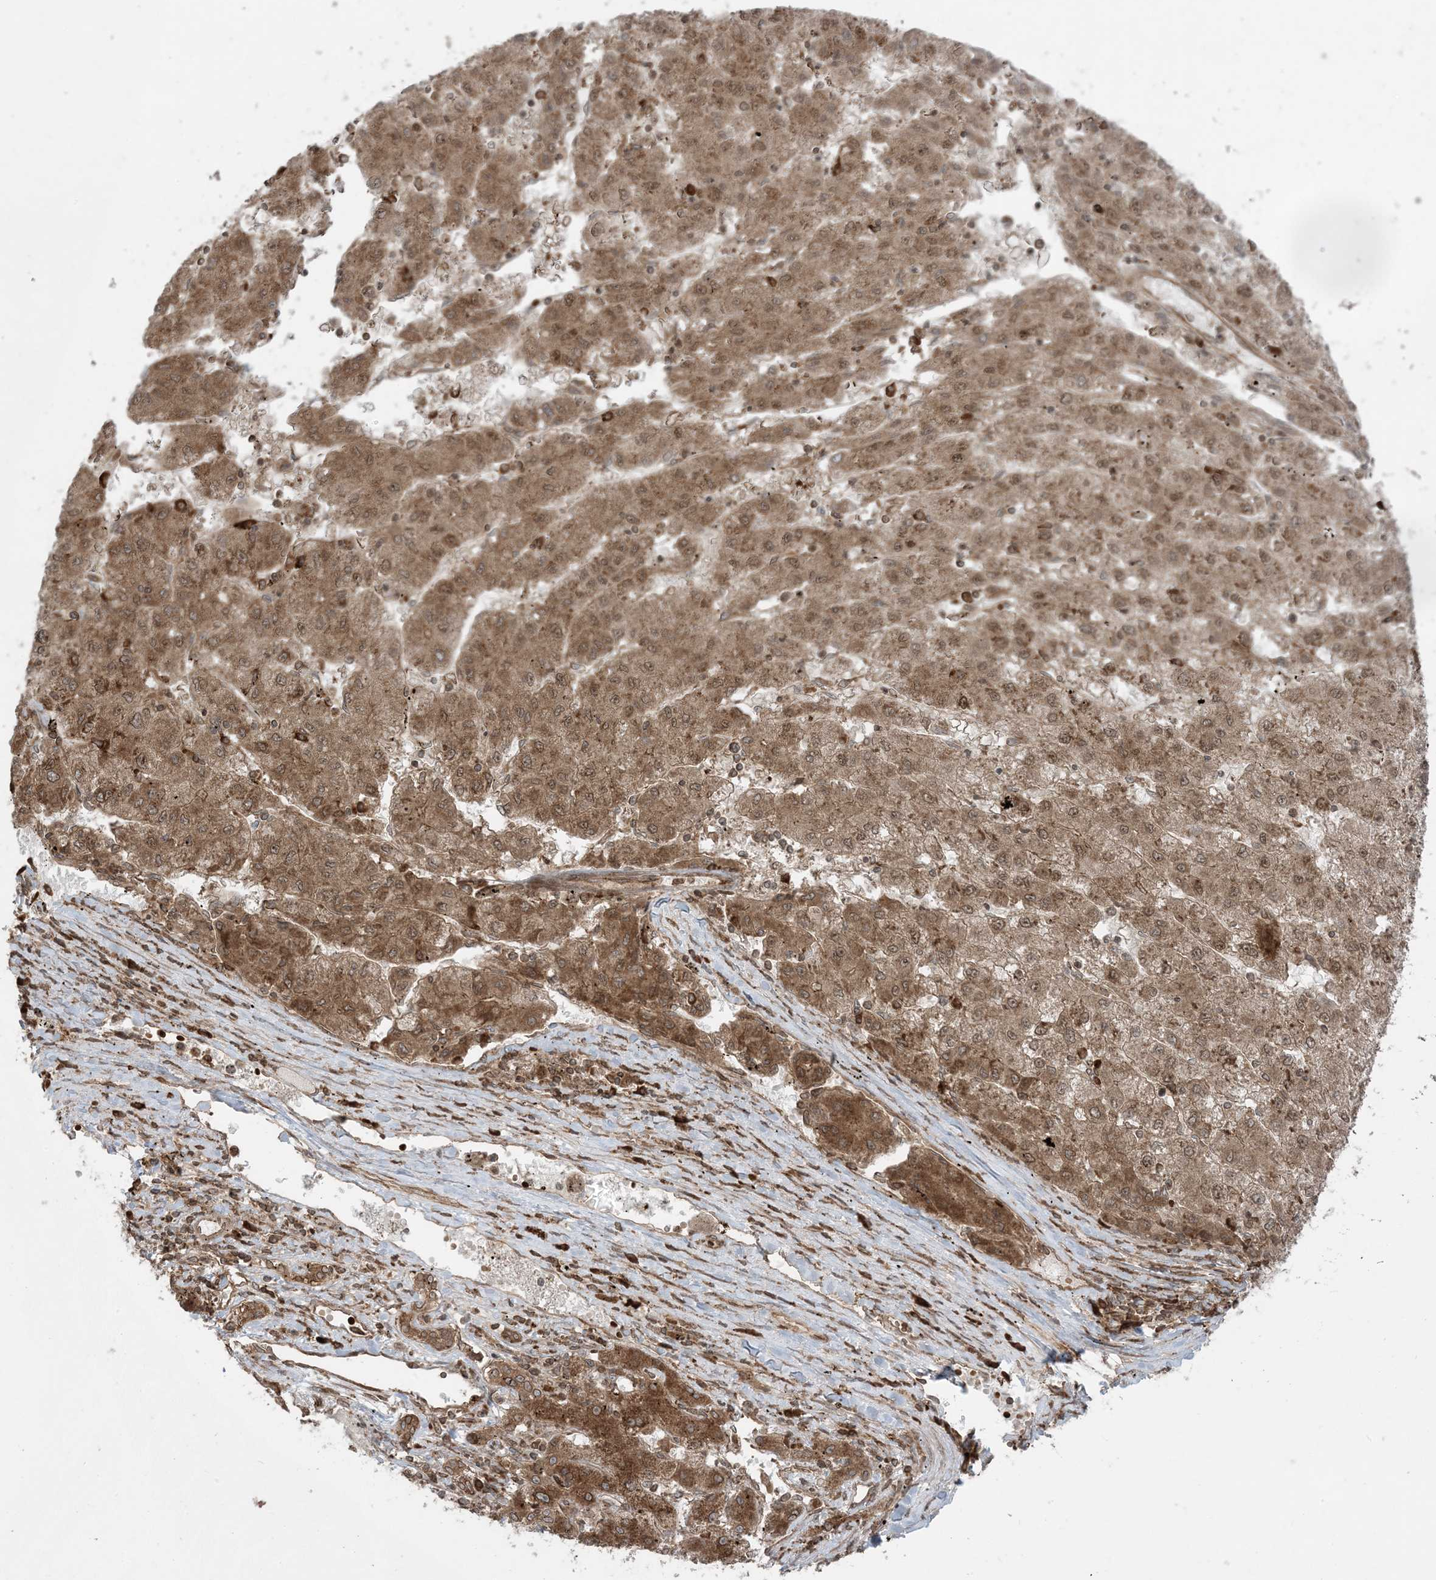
{"staining": {"intensity": "moderate", "quantity": ">75%", "location": "cytoplasmic/membranous,nuclear"}, "tissue": "liver cancer", "cell_type": "Tumor cells", "image_type": "cancer", "snomed": [{"axis": "morphology", "description": "Carcinoma, Hepatocellular, NOS"}, {"axis": "topography", "description": "Liver"}], "caption": "Immunohistochemistry (IHC) photomicrograph of neoplastic tissue: liver cancer stained using immunohistochemistry (IHC) shows medium levels of moderate protein expression localized specifically in the cytoplasmic/membranous and nuclear of tumor cells, appearing as a cytoplasmic/membranous and nuclear brown color.", "gene": "DDX19B", "patient": {"sex": "male", "age": 72}}